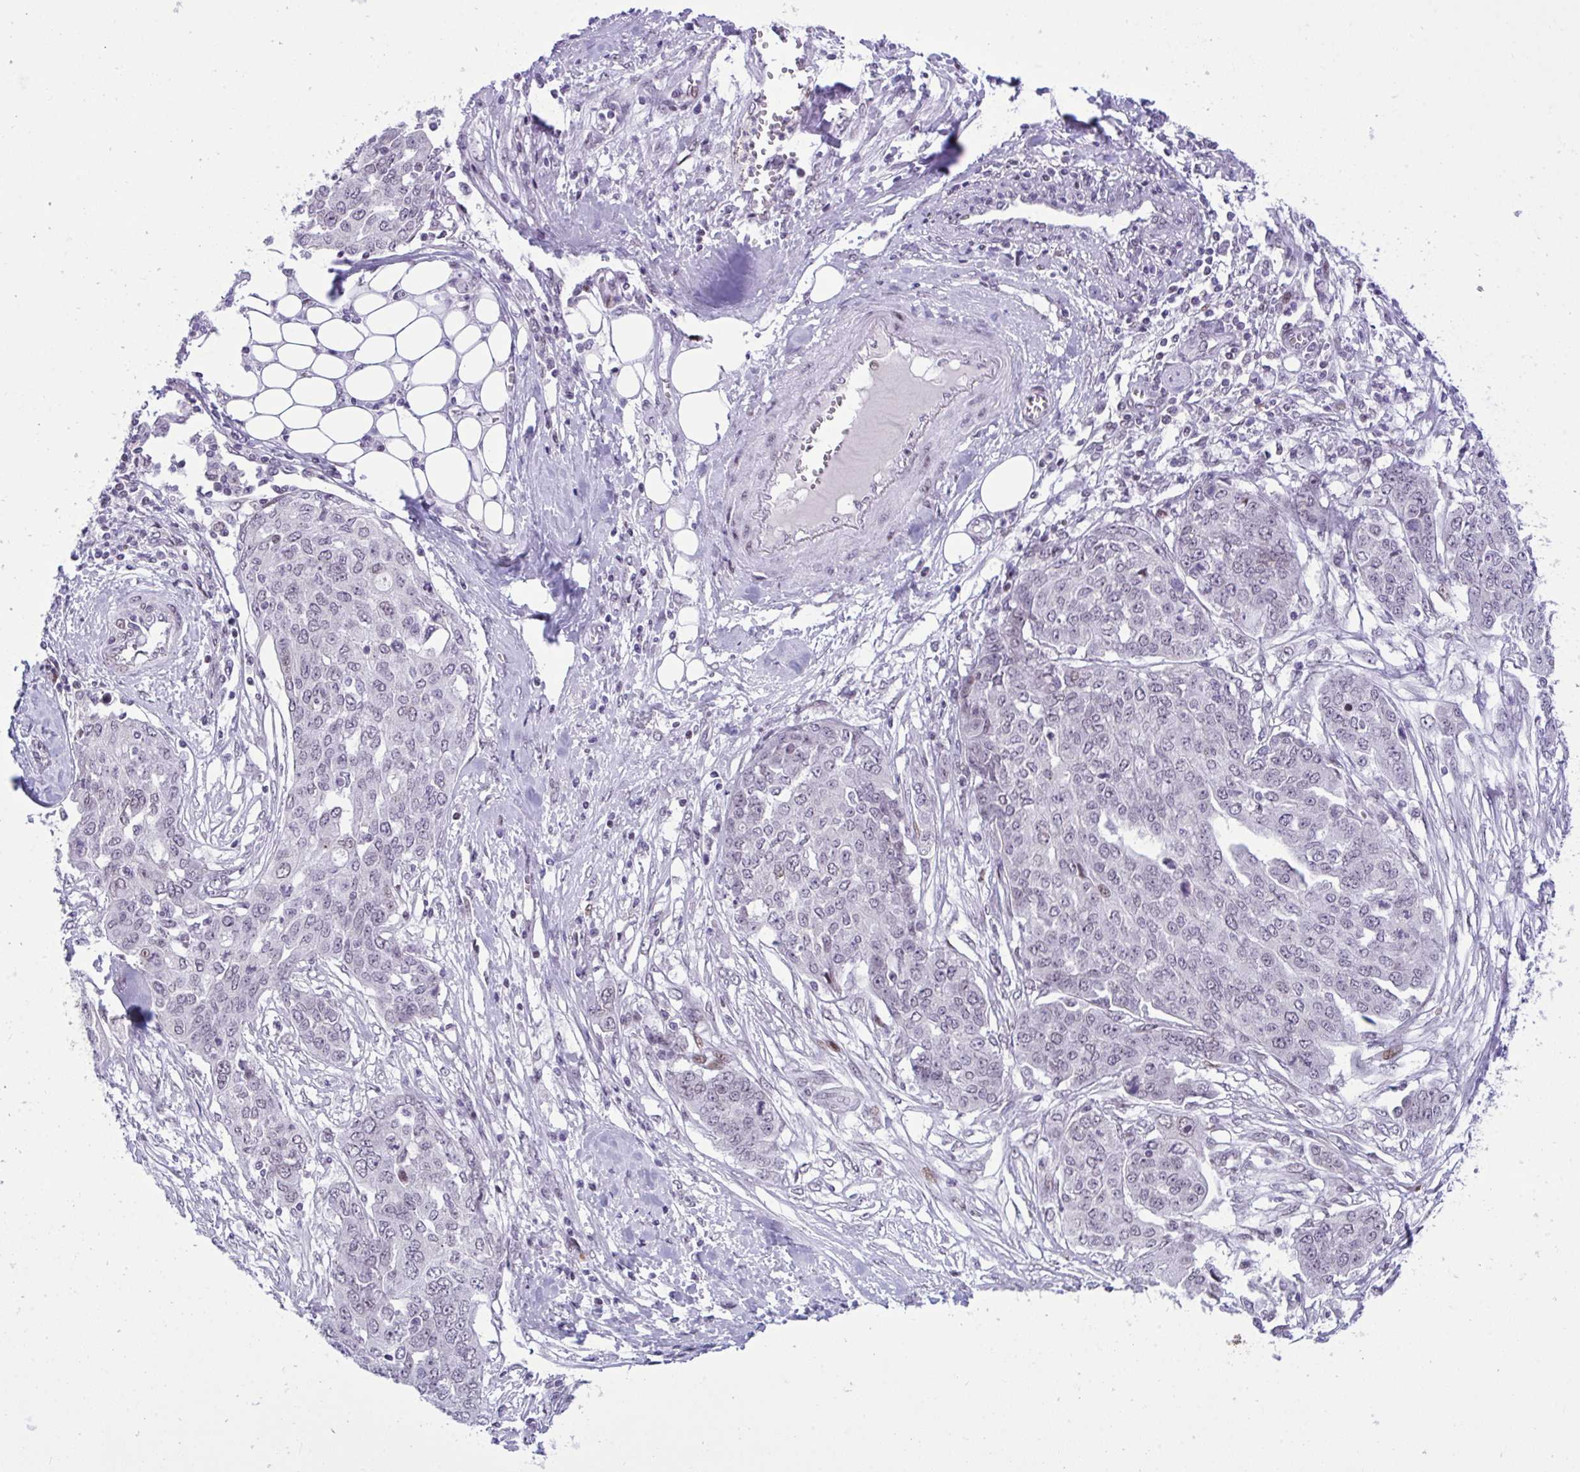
{"staining": {"intensity": "negative", "quantity": "none", "location": "none"}, "tissue": "ovarian cancer", "cell_type": "Tumor cells", "image_type": "cancer", "snomed": [{"axis": "morphology", "description": "Cystadenocarcinoma, serous, NOS"}, {"axis": "topography", "description": "Soft tissue"}, {"axis": "topography", "description": "Ovary"}], "caption": "DAB immunohistochemical staining of serous cystadenocarcinoma (ovarian) shows no significant positivity in tumor cells.", "gene": "ZFHX3", "patient": {"sex": "female", "age": 57}}